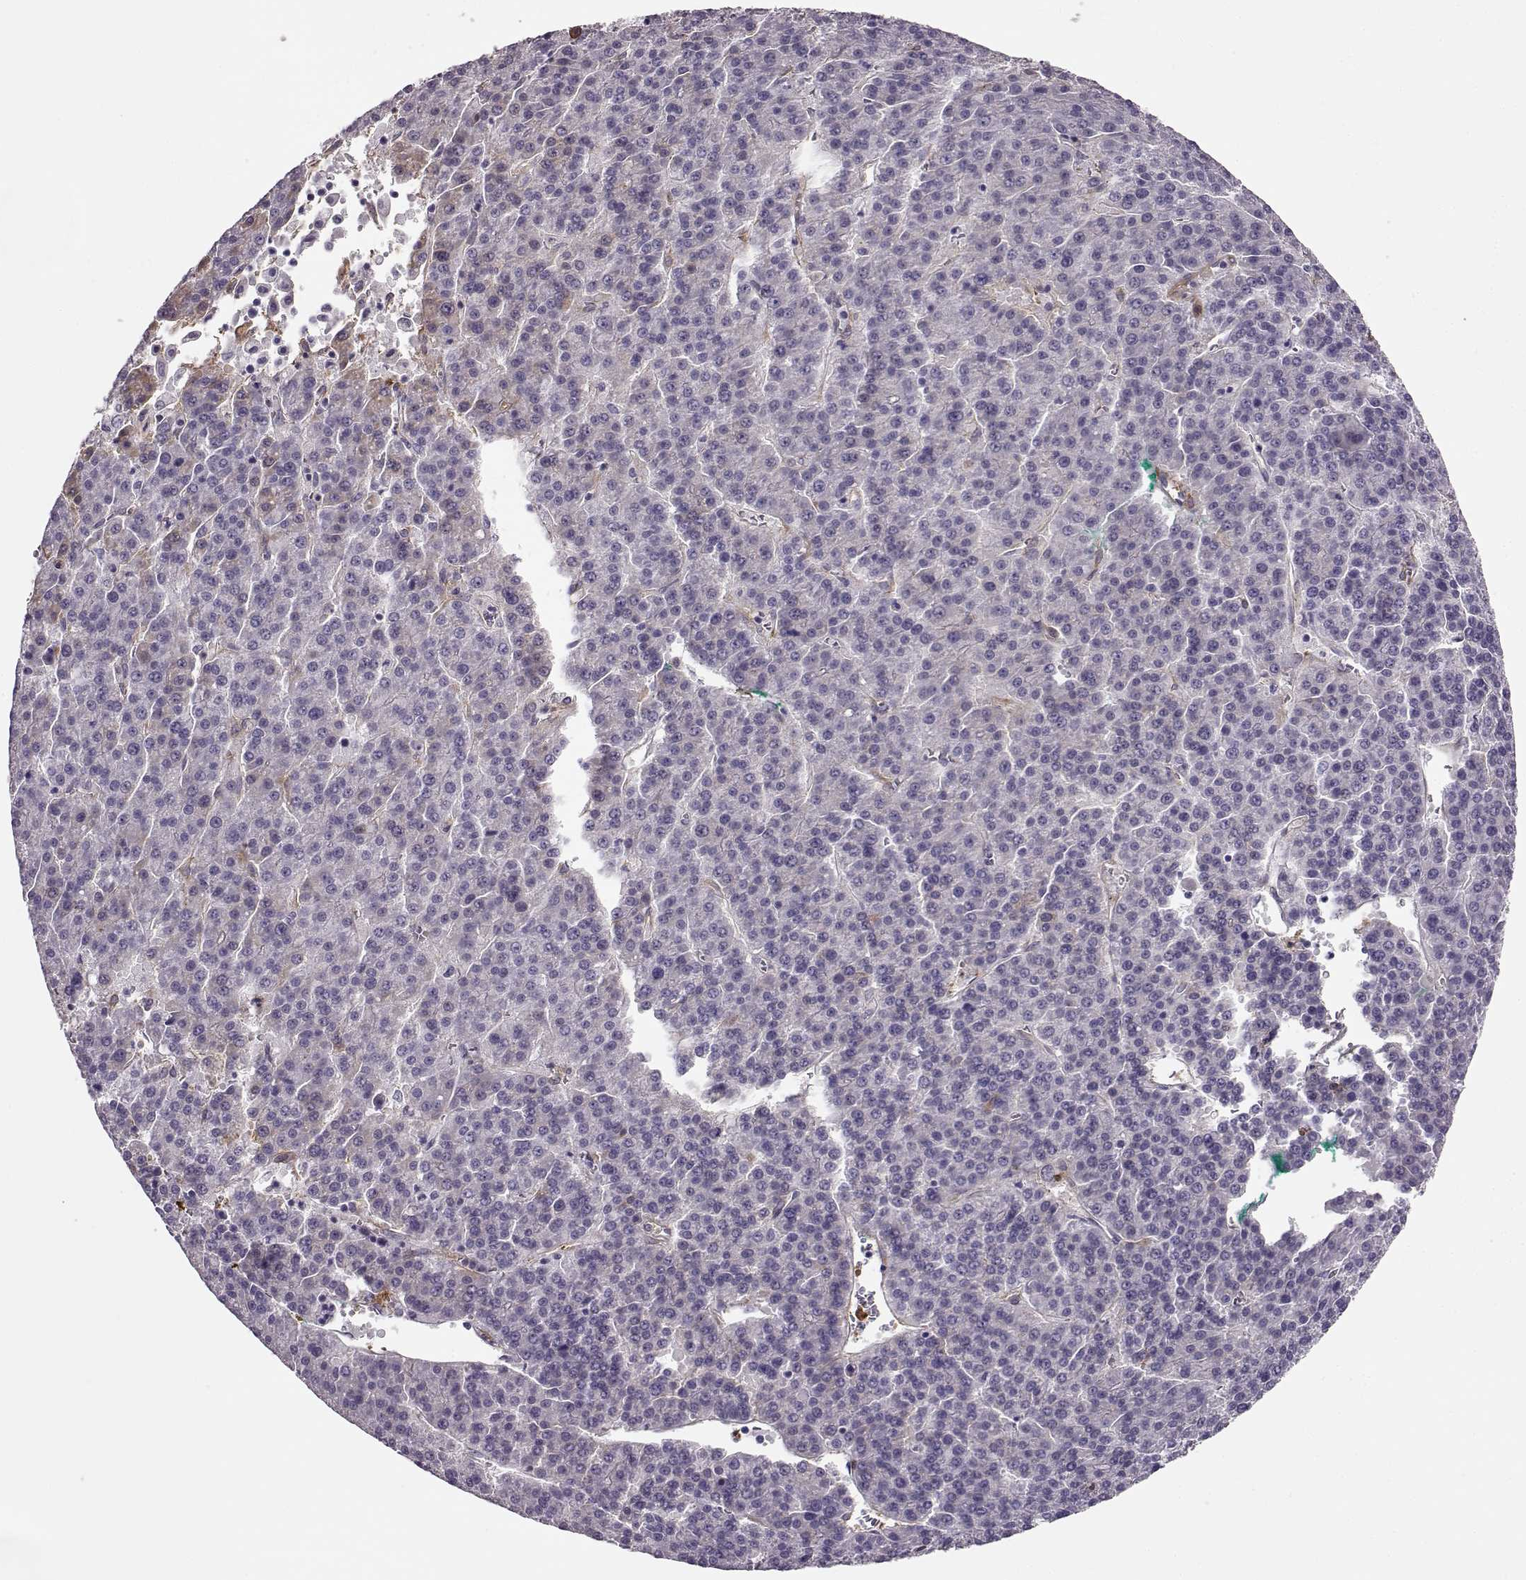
{"staining": {"intensity": "negative", "quantity": "none", "location": "none"}, "tissue": "liver cancer", "cell_type": "Tumor cells", "image_type": "cancer", "snomed": [{"axis": "morphology", "description": "Carcinoma, Hepatocellular, NOS"}, {"axis": "topography", "description": "Liver"}], "caption": "Tumor cells show no significant protein staining in liver cancer (hepatocellular carcinoma). Nuclei are stained in blue.", "gene": "TRIM69", "patient": {"sex": "female", "age": 58}}